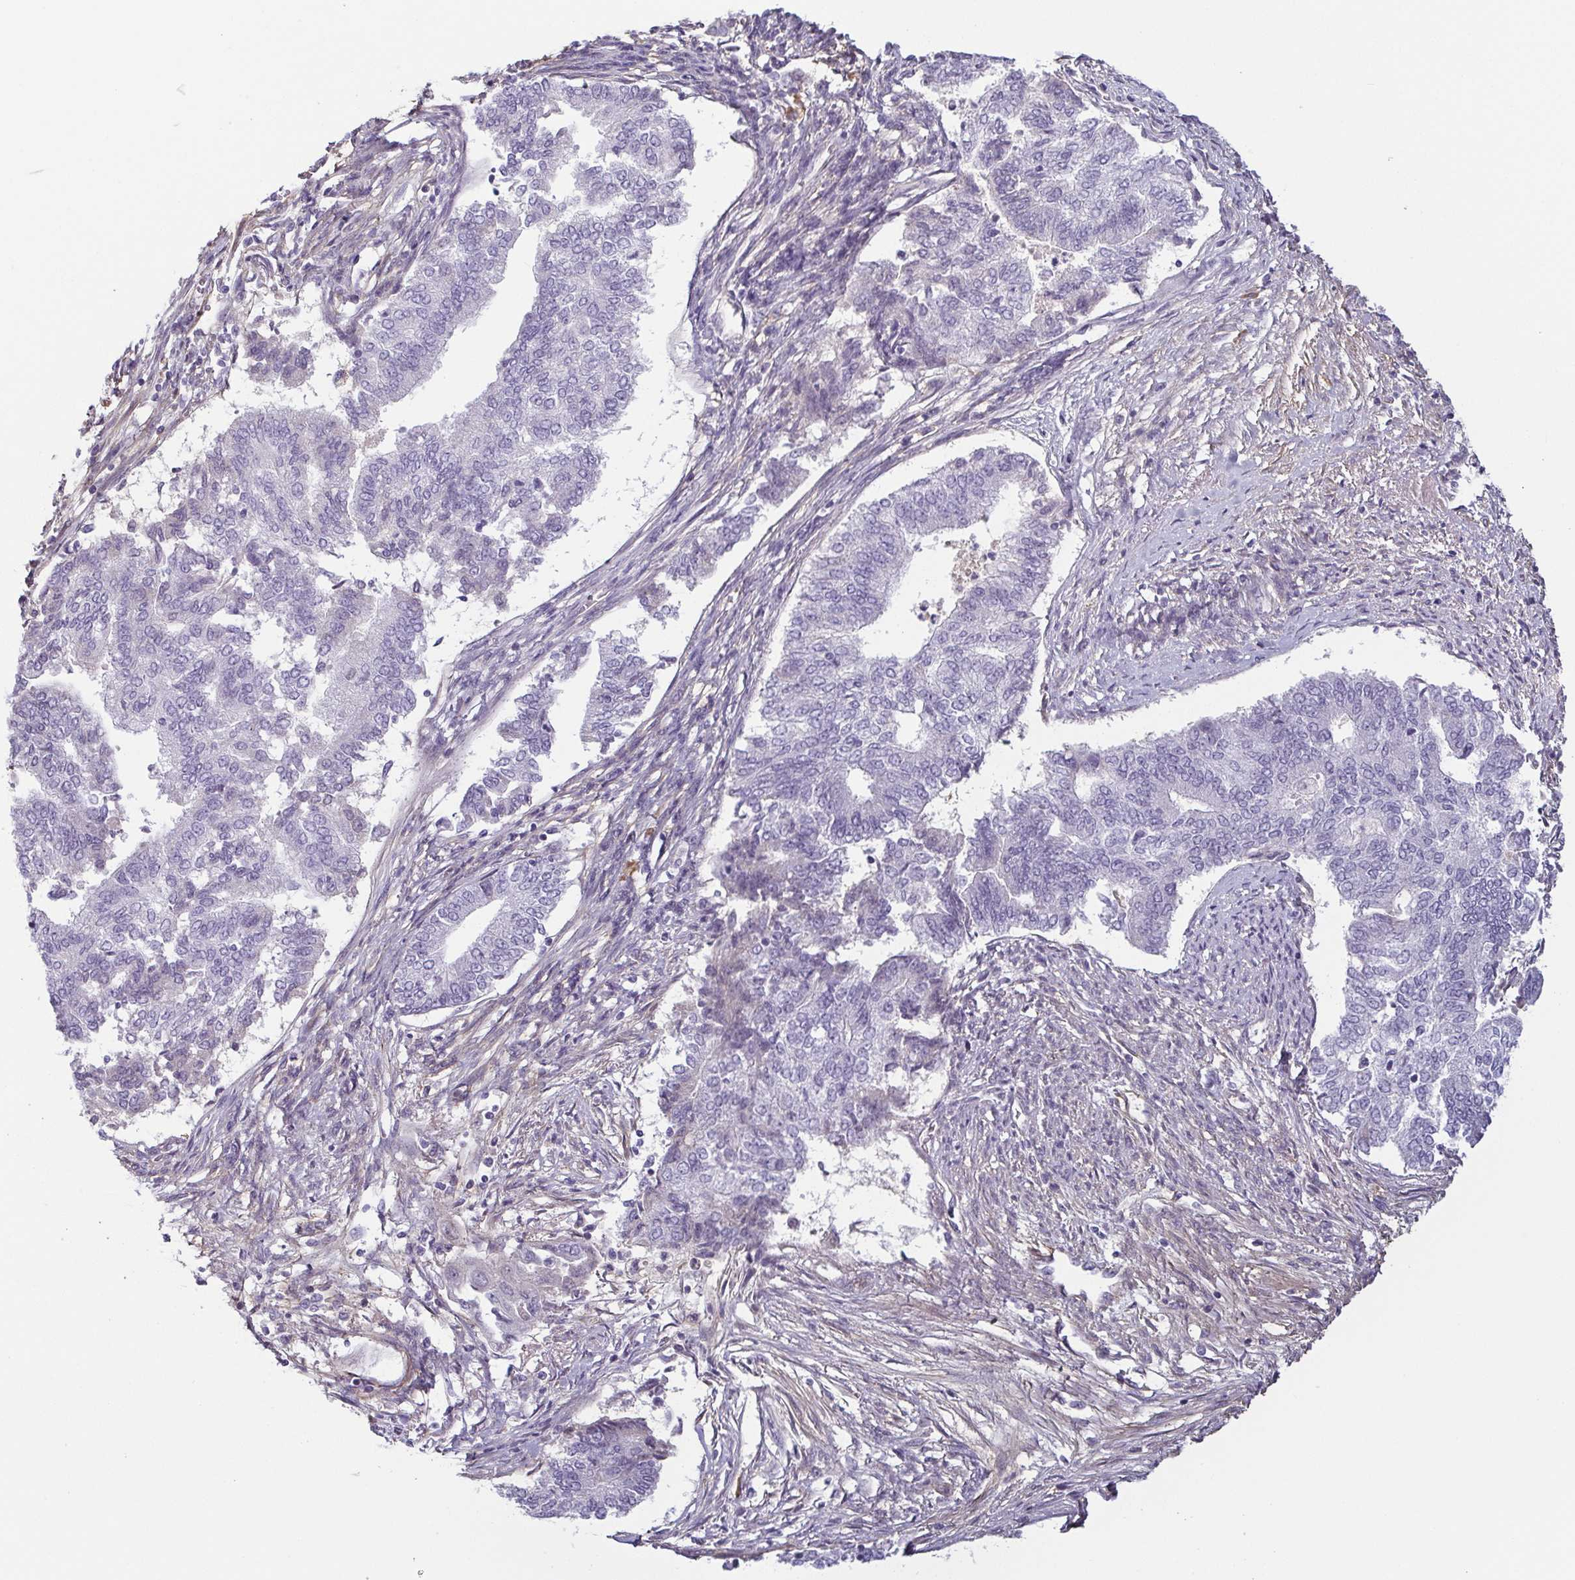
{"staining": {"intensity": "negative", "quantity": "none", "location": "none"}, "tissue": "endometrial cancer", "cell_type": "Tumor cells", "image_type": "cancer", "snomed": [{"axis": "morphology", "description": "Adenocarcinoma, NOS"}, {"axis": "topography", "description": "Endometrium"}], "caption": "There is no significant positivity in tumor cells of endometrial adenocarcinoma.", "gene": "ECM1", "patient": {"sex": "female", "age": 65}}